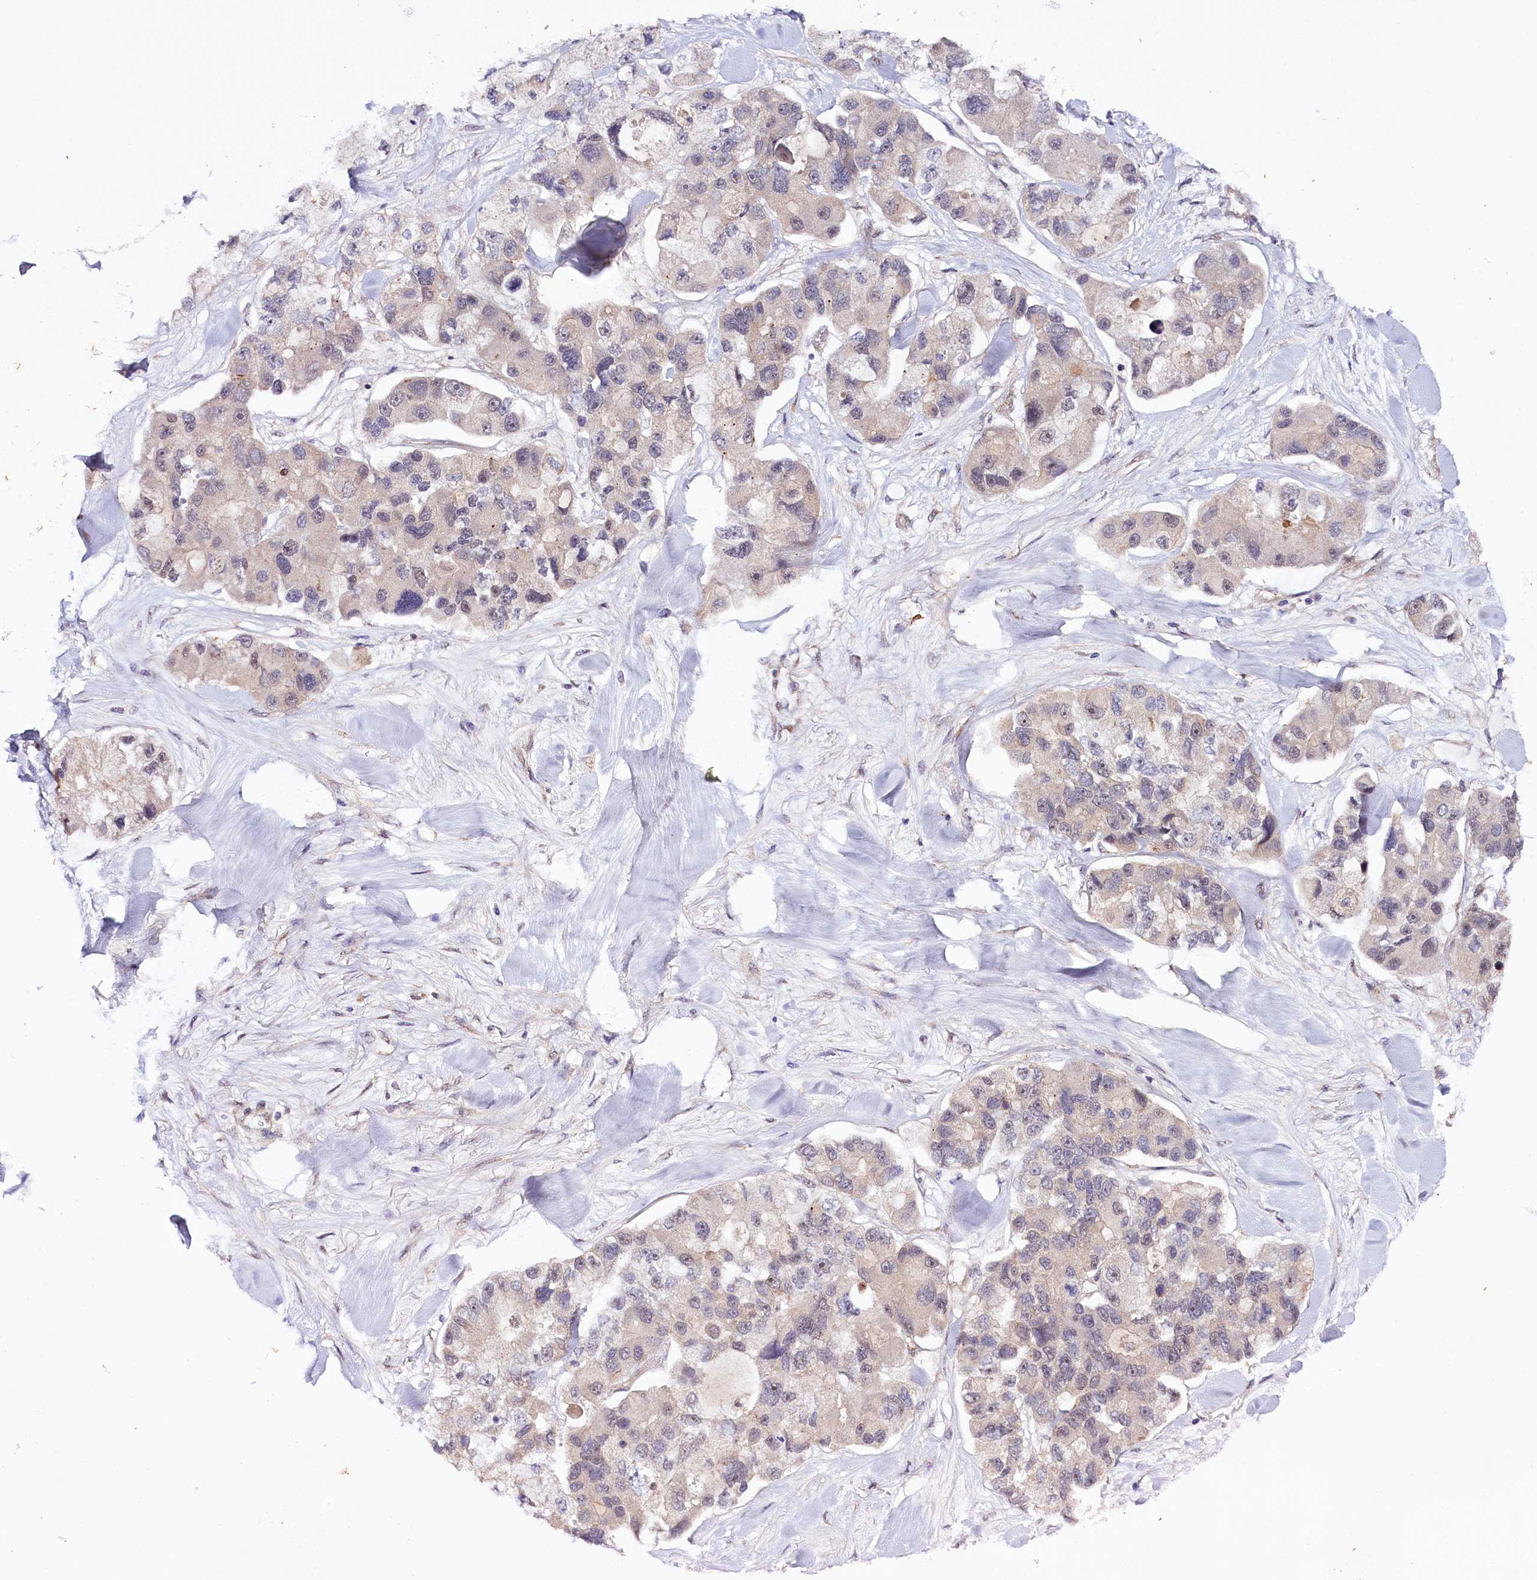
{"staining": {"intensity": "weak", "quantity": "<25%", "location": "cytoplasmic/membranous,nuclear"}, "tissue": "lung cancer", "cell_type": "Tumor cells", "image_type": "cancer", "snomed": [{"axis": "morphology", "description": "Adenocarcinoma, NOS"}, {"axis": "topography", "description": "Lung"}], "caption": "Tumor cells are negative for protein expression in human lung cancer.", "gene": "PHLDB1", "patient": {"sex": "female", "age": 54}}